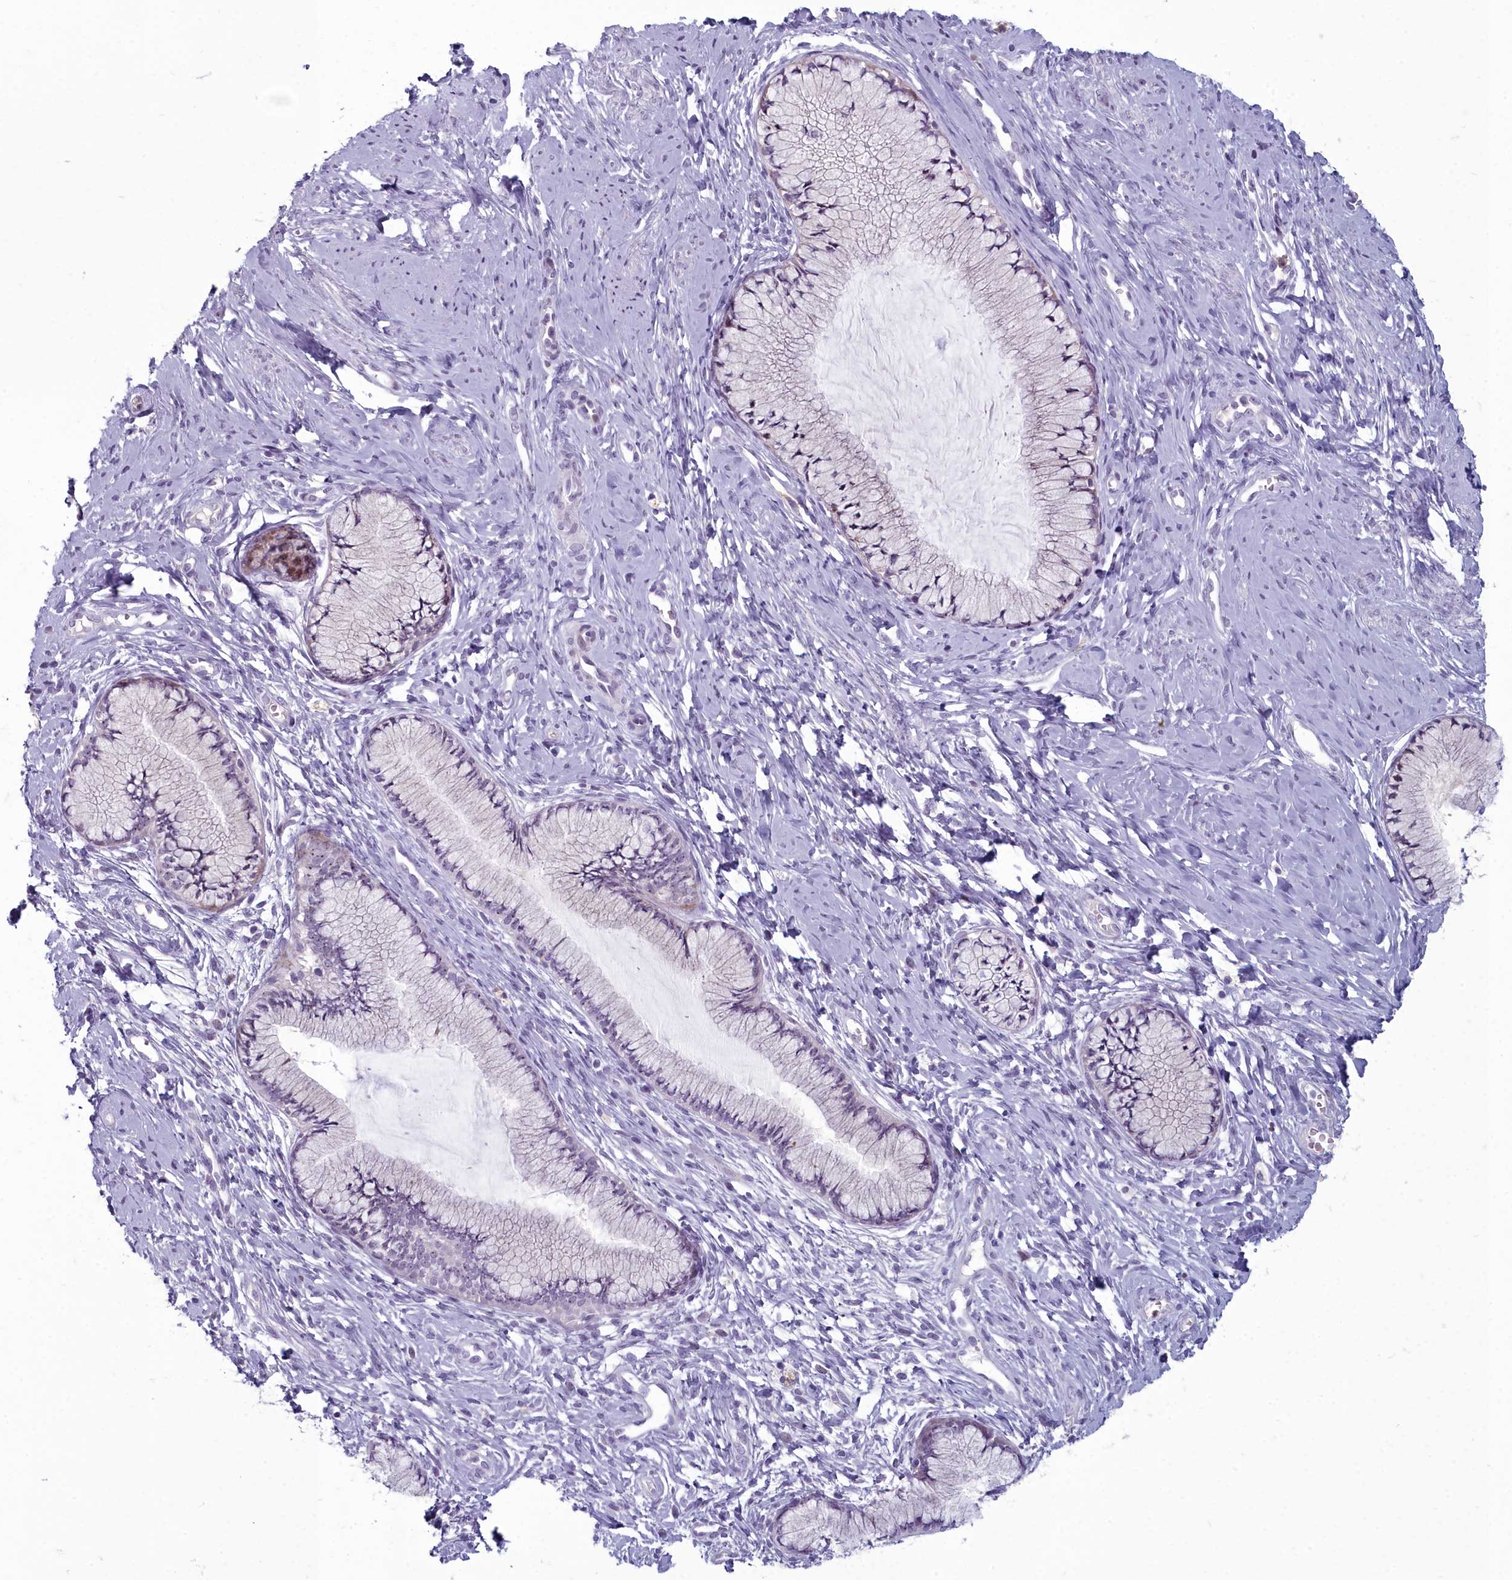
{"staining": {"intensity": "weak", "quantity": "<25%", "location": "nuclear"}, "tissue": "cervix", "cell_type": "Glandular cells", "image_type": "normal", "snomed": [{"axis": "morphology", "description": "Normal tissue, NOS"}, {"axis": "topography", "description": "Cervix"}], "caption": "A photomicrograph of cervix stained for a protein reveals no brown staining in glandular cells.", "gene": "INSYN2A", "patient": {"sex": "female", "age": 42}}